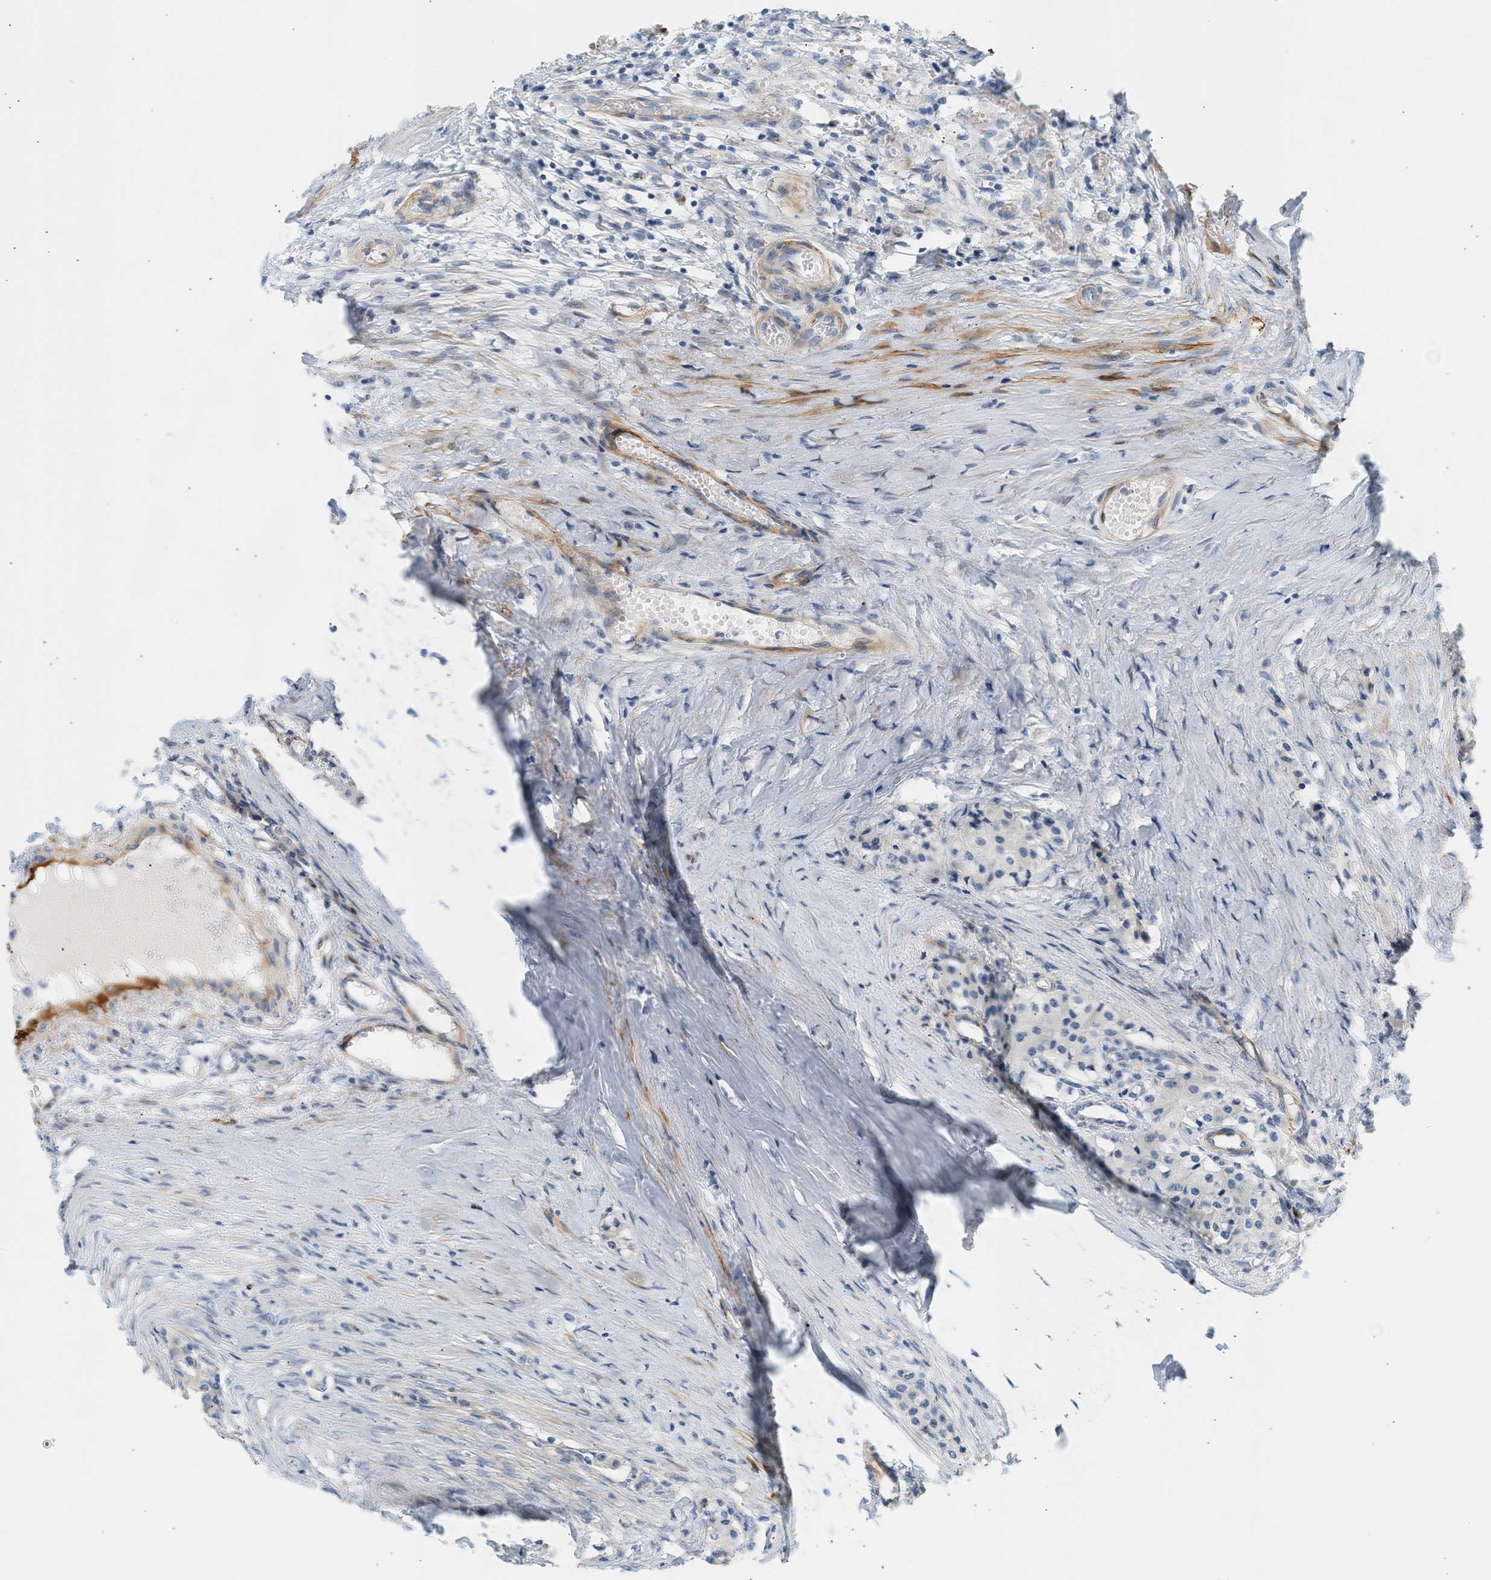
{"staining": {"intensity": "negative", "quantity": "none", "location": "none"}, "tissue": "carcinoid", "cell_type": "Tumor cells", "image_type": "cancer", "snomed": [{"axis": "morphology", "description": "Carcinoid, malignant, NOS"}, {"axis": "topography", "description": "Colon"}], "caption": "IHC image of neoplastic tissue: human malignant carcinoid stained with DAB (3,3'-diaminobenzidine) demonstrates no significant protein staining in tumor cells. Brightfield microscopy of IHC stained with DAB (brown) and hematoxylin (blue), captured at high magnification.", "gene": "SLC30A7", "patient": {"sex": "female", "age": 52}}